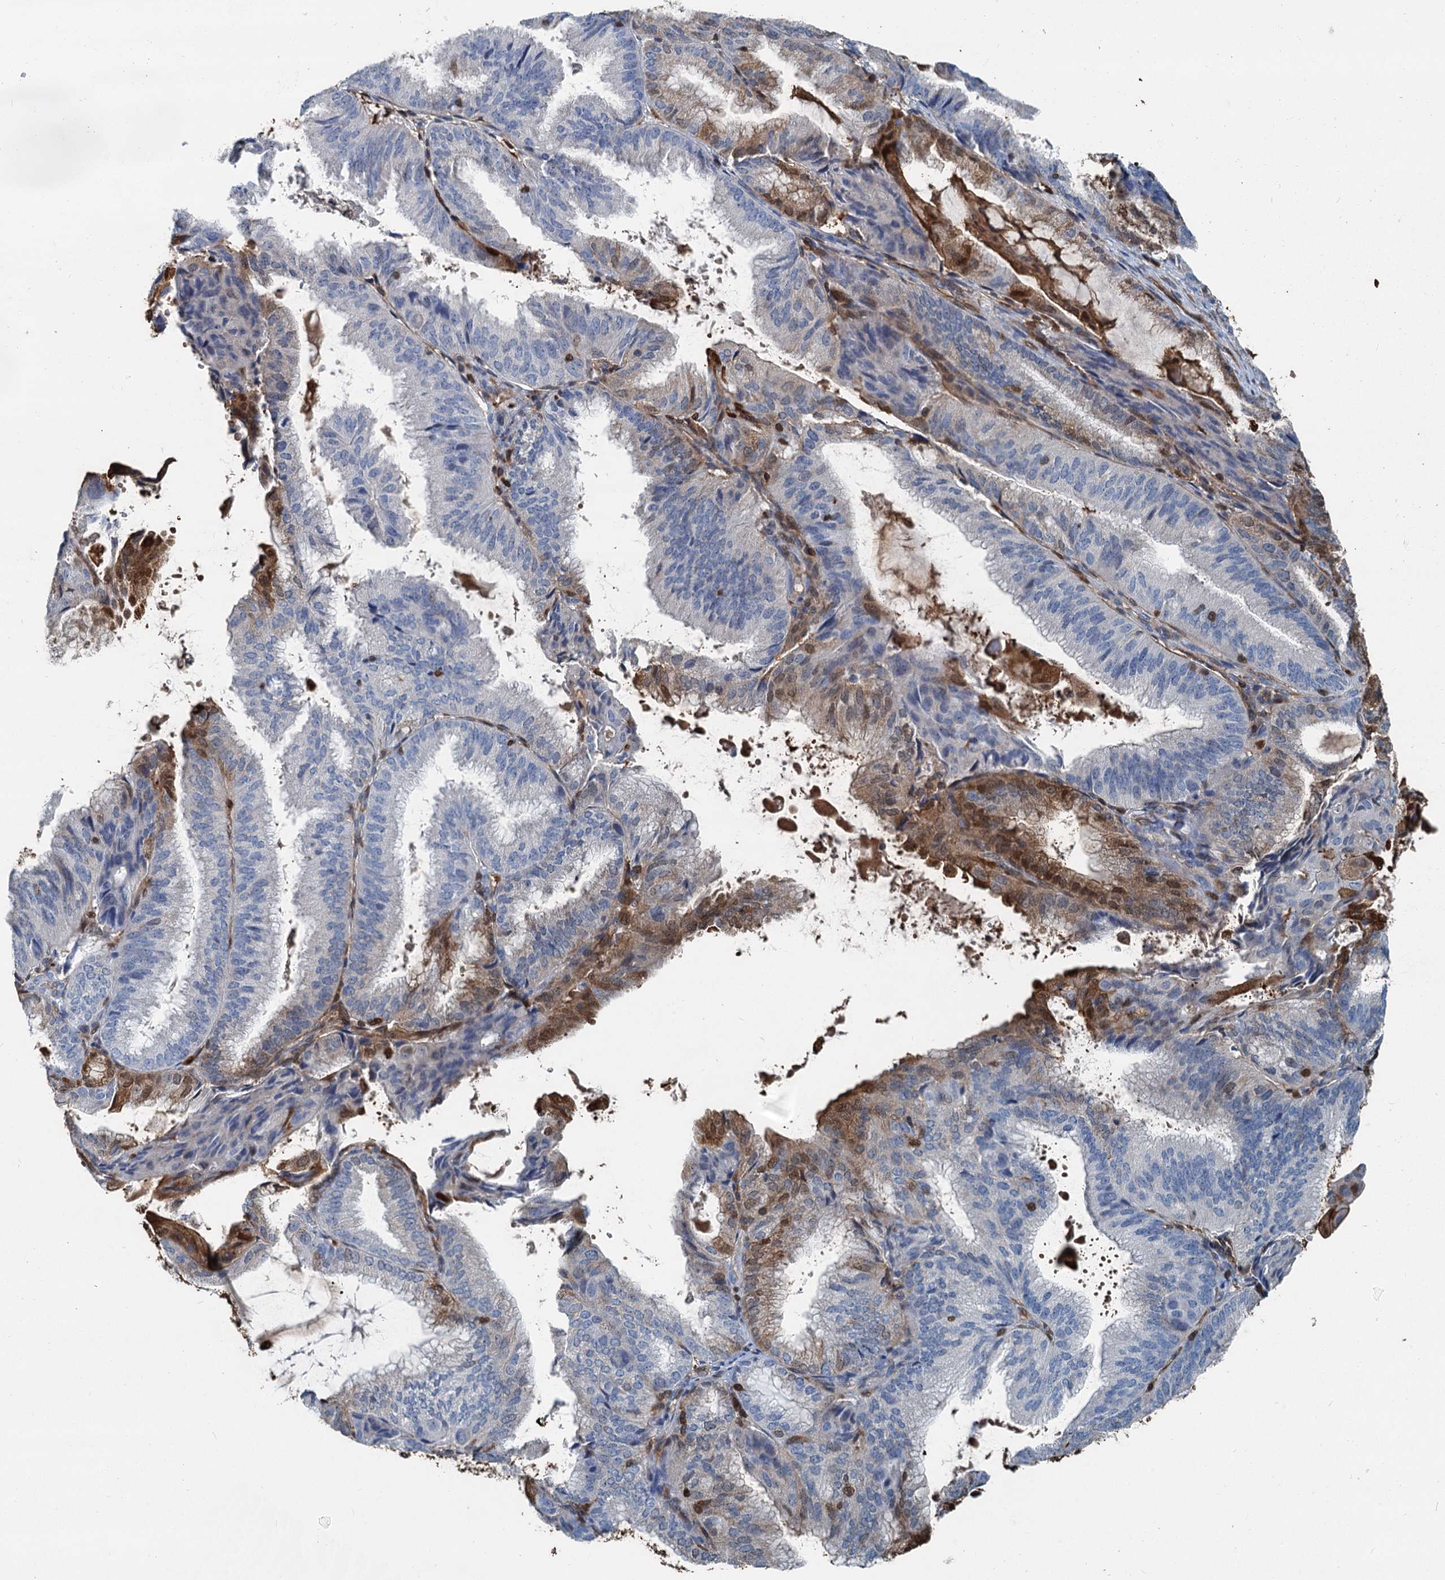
{"staining": {"intensity": "negative", "quantity": "none", "location": "none"}, "tissue": "endometrial cancer", "cell_type": "Tumor cells", "image_type": "cancer", "snomed": [{"axis": "morphology", "description": "Adenocarcinoma, NOS"}, {"axis": "topography", "description": "Endometrium"}], "caption": "Tumor cells are negative for protein expression in human endometrial adenocarcinoma.", "gene": "S100A6", "patient": {"sex": "female", "age": 49}}